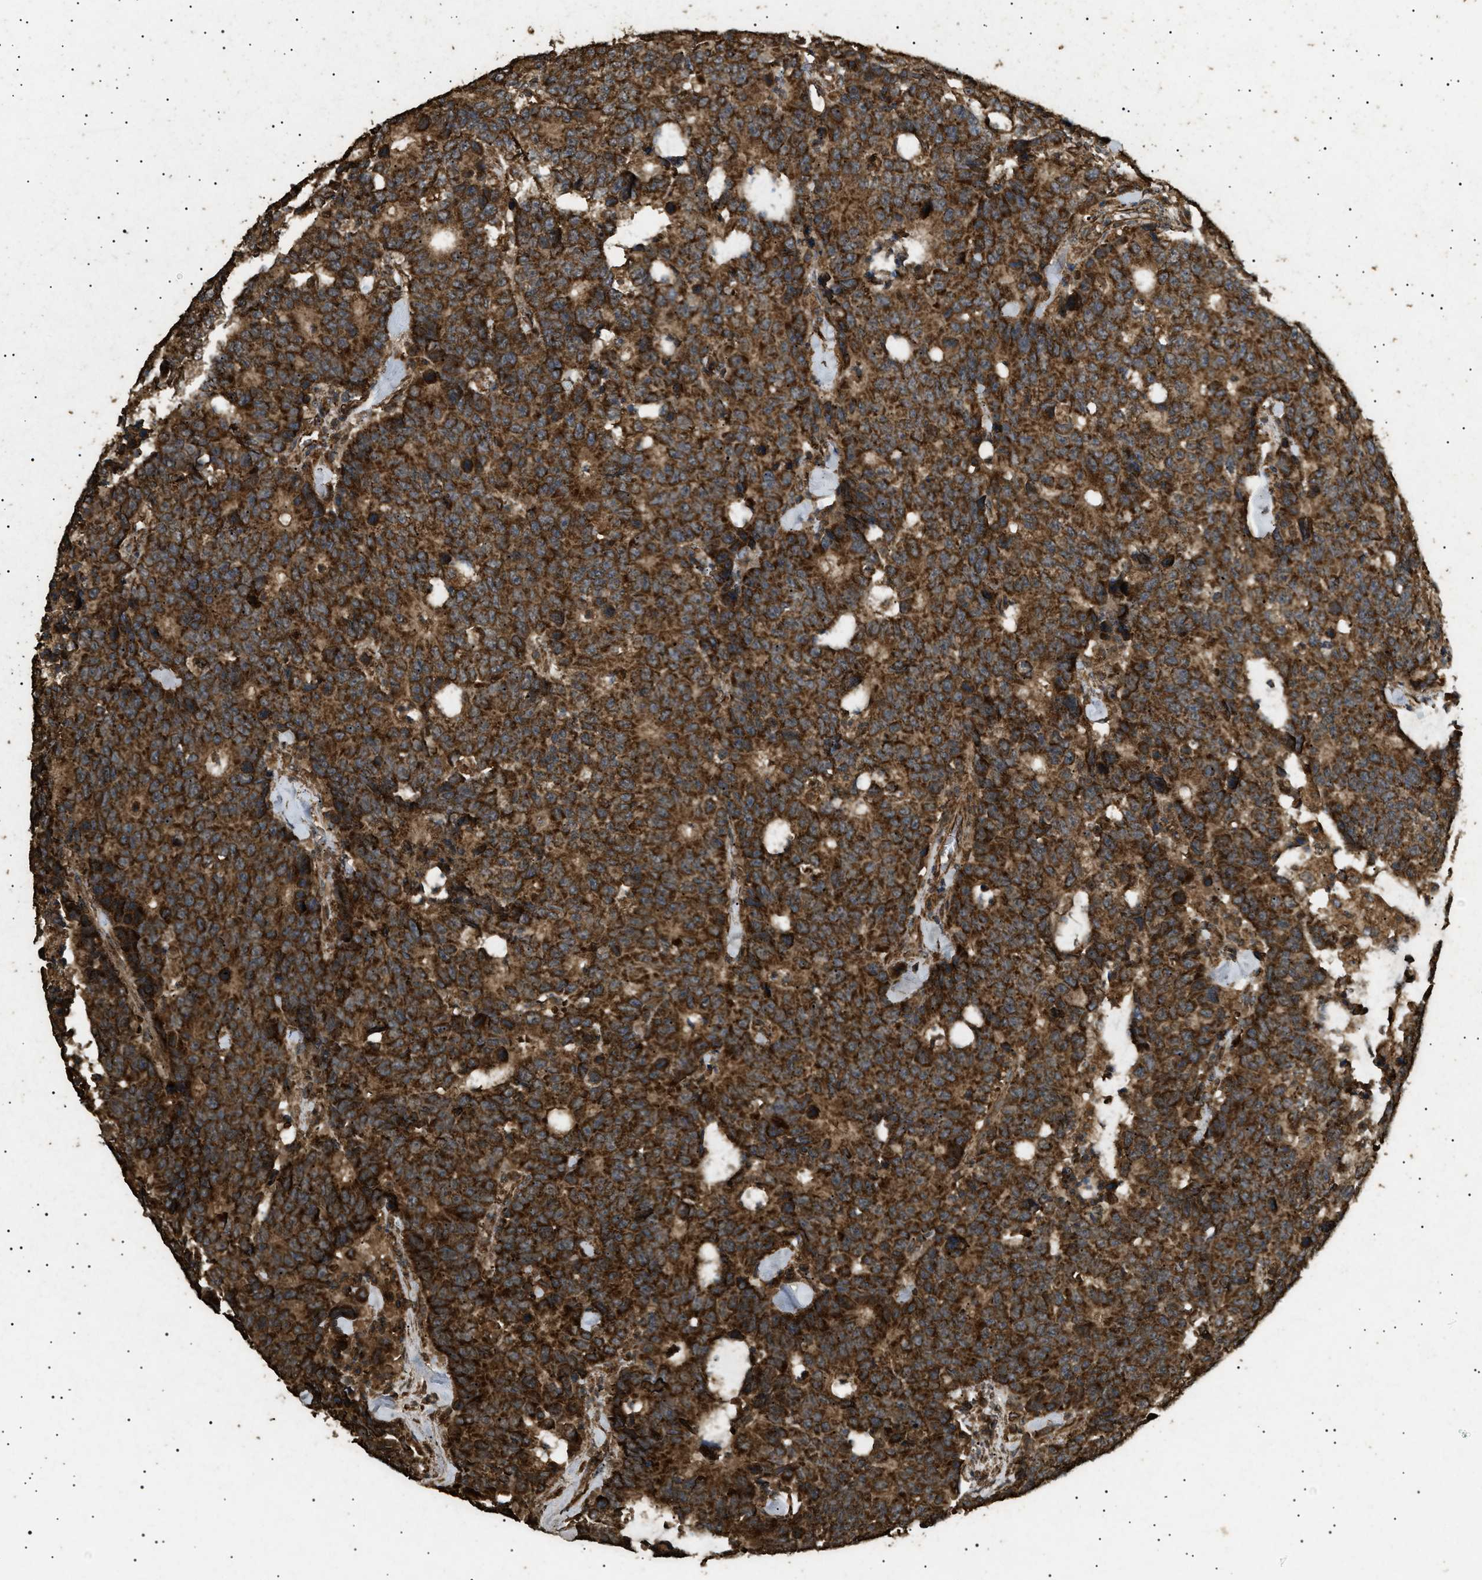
{"staining": {"intensity": "strong", "quantity": ">75%", "location": "cytoplasmic/membranous"}, "tissue": "colorectal cancer", "cell_type": "Tumor cells", "image_type": "cancer", "snomed": [{"axis": "morphology", "description": "Adenocarcinoma, NOS"}, {"axis": "topography", "description": "Colon"}], "caption": "The immunohistochemical stain highlights strong cytoplasmic/membranous expression in tumor cells of colorectal adenocarcinoma tissue.", "gene": "CYRIA", "patient": {"sex": "female", "age": 86}}